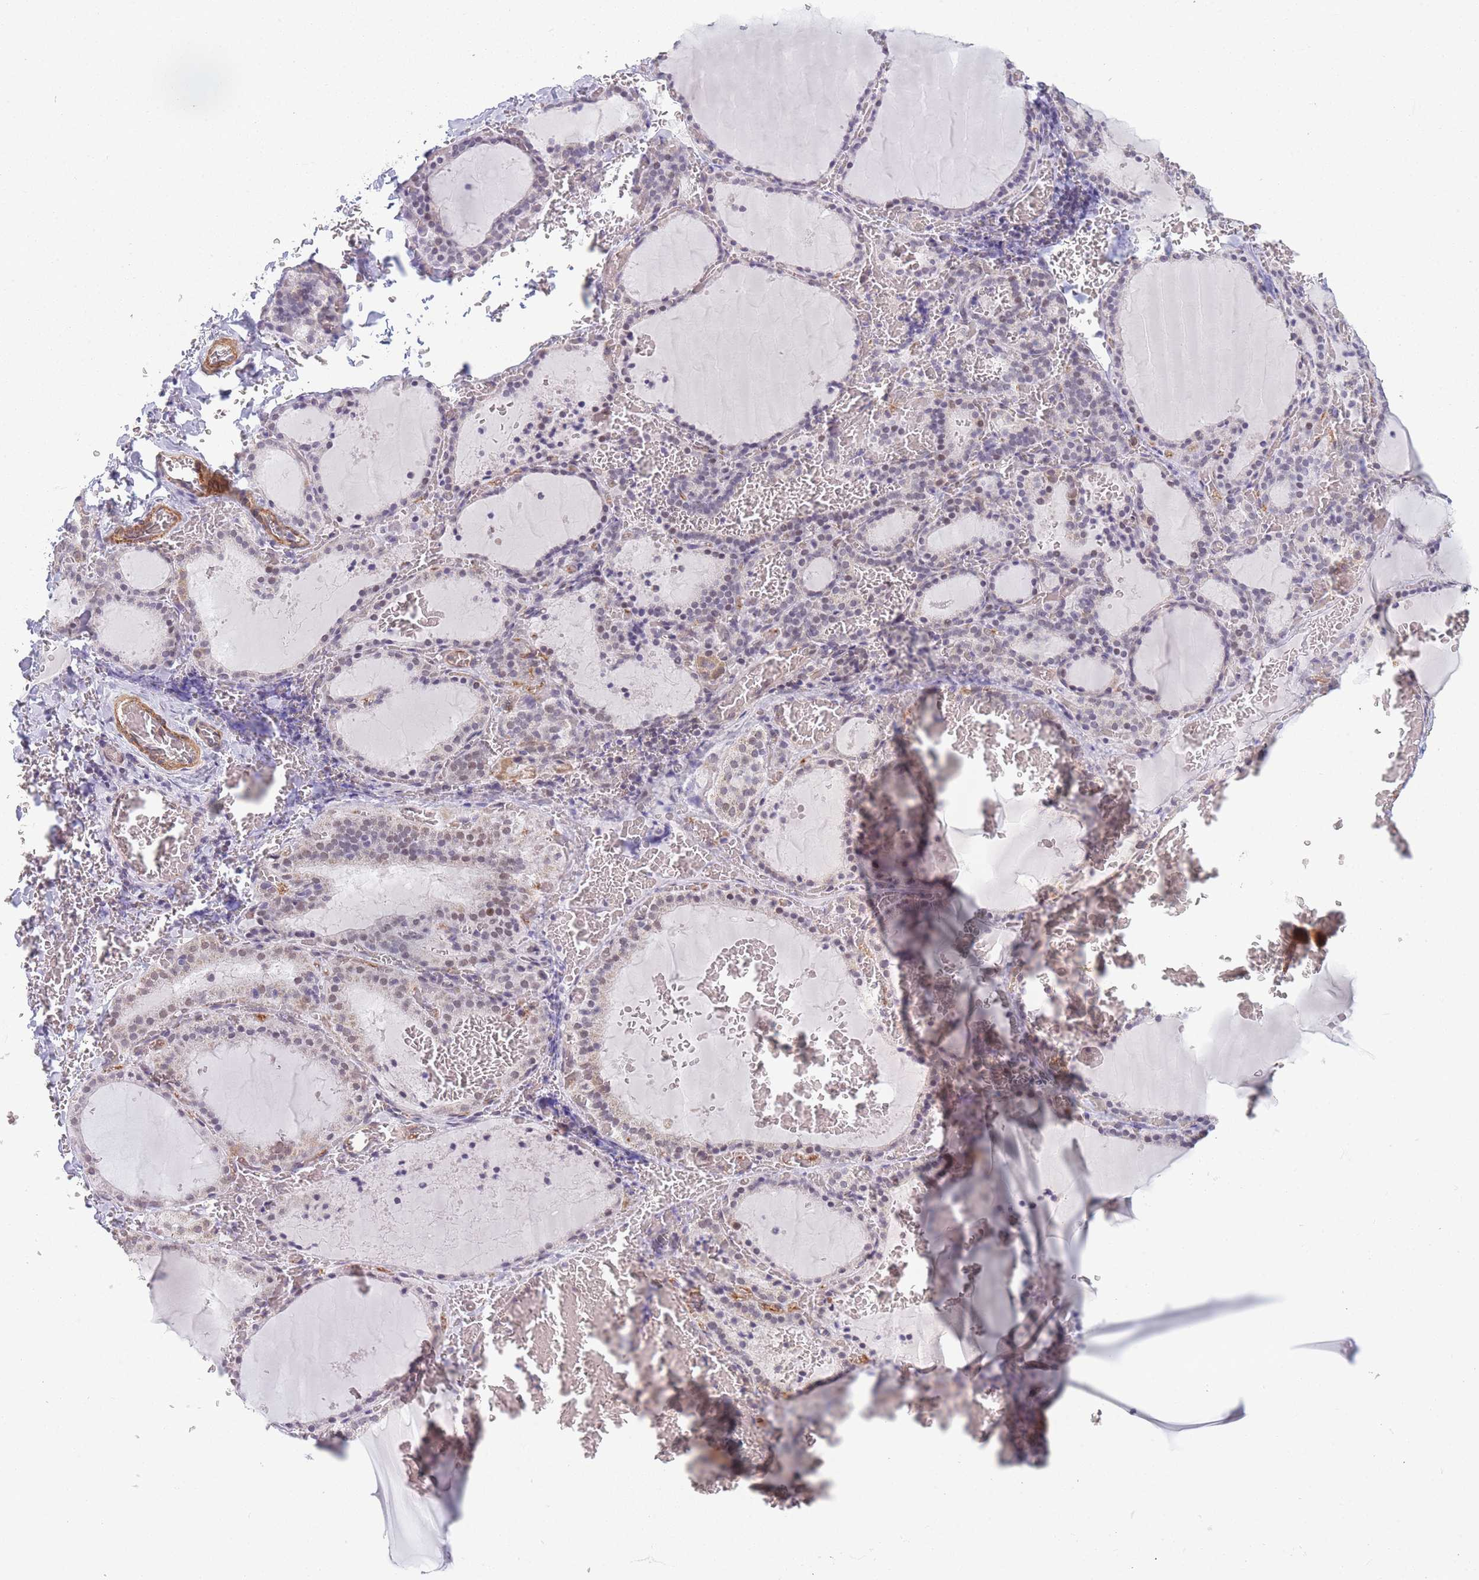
{"staining": {"intensity": "negative", "quantity": "none", "location": "none"}, "tissue": "thyroid gland", "cell_type": "Glandular cells", "image_type": "normal", "snomed": [{"axis": "morphology", "description": "Normal tissue, NOS"}, {"axis": "topography", "description": "Thyroid gland"}], "caption": "IHC of benign thyroid gland exhibits no staining in glandular cells.", "gene": "SIN3B", "patient": {"sex": "female", "age": 39}}